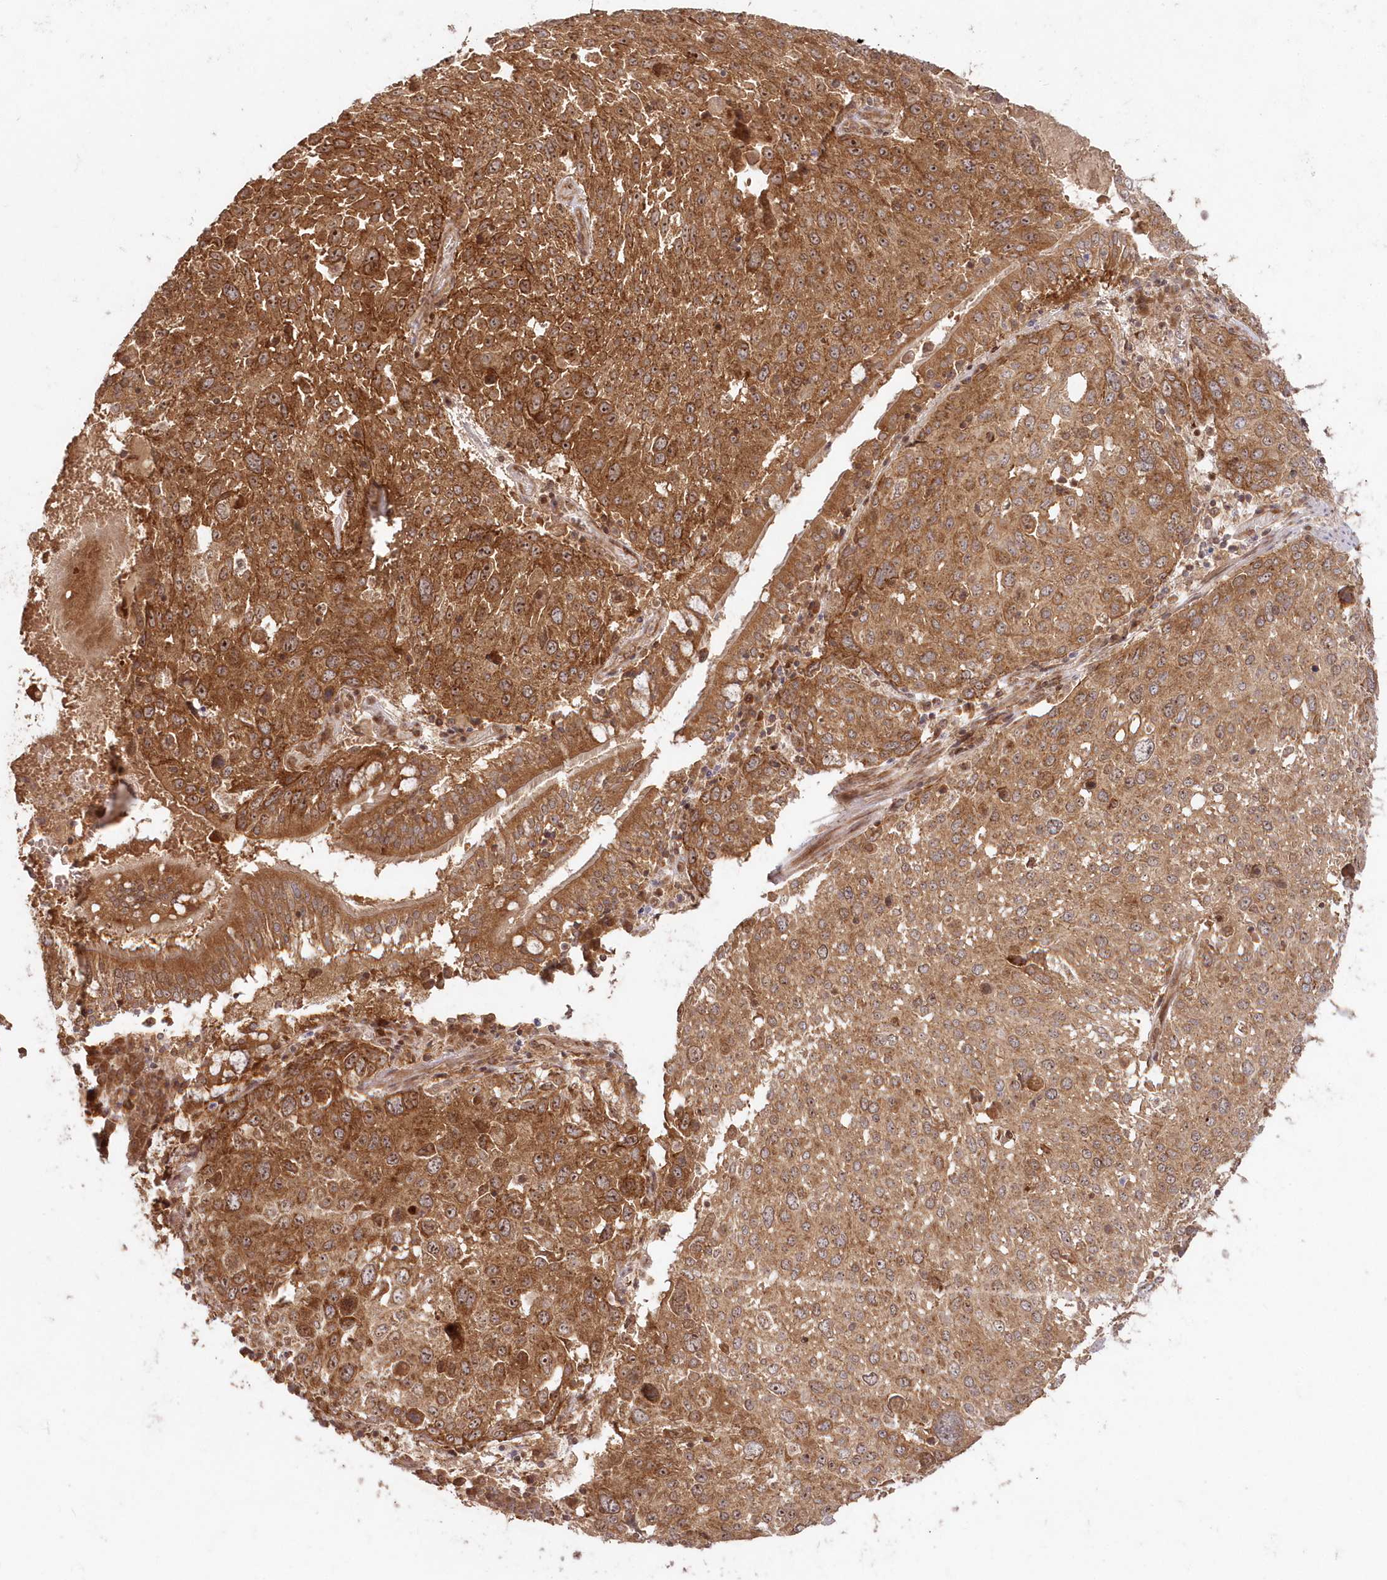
{"staining": {"intensity": "moderate", "quantity": ">75%", "location": "cytoplasmic/membranous,nuclear"}, "tissue": "lung cancer", "cell_type": "Tumor cells", "image_type": "cancer", "snomed": [{"axis": "morphology", "description": "Squamous cell carcinoma, NOS"}, {"axis": "topography", "description": "Lung"}], "caption": "Immunohistochemical staining of human lung cancer (squamous cell carcinoma) demonstrates medium levels of moderate cytoplasmic/membranous and nuclear expression in approximately >75% of tumor cells. (DAB (3,3'-diaminobenzidine) IHC with brightfield microscopy, high magnification).", "gene": "SERINC1", "patient": {"sex": "male", "age": 65}}